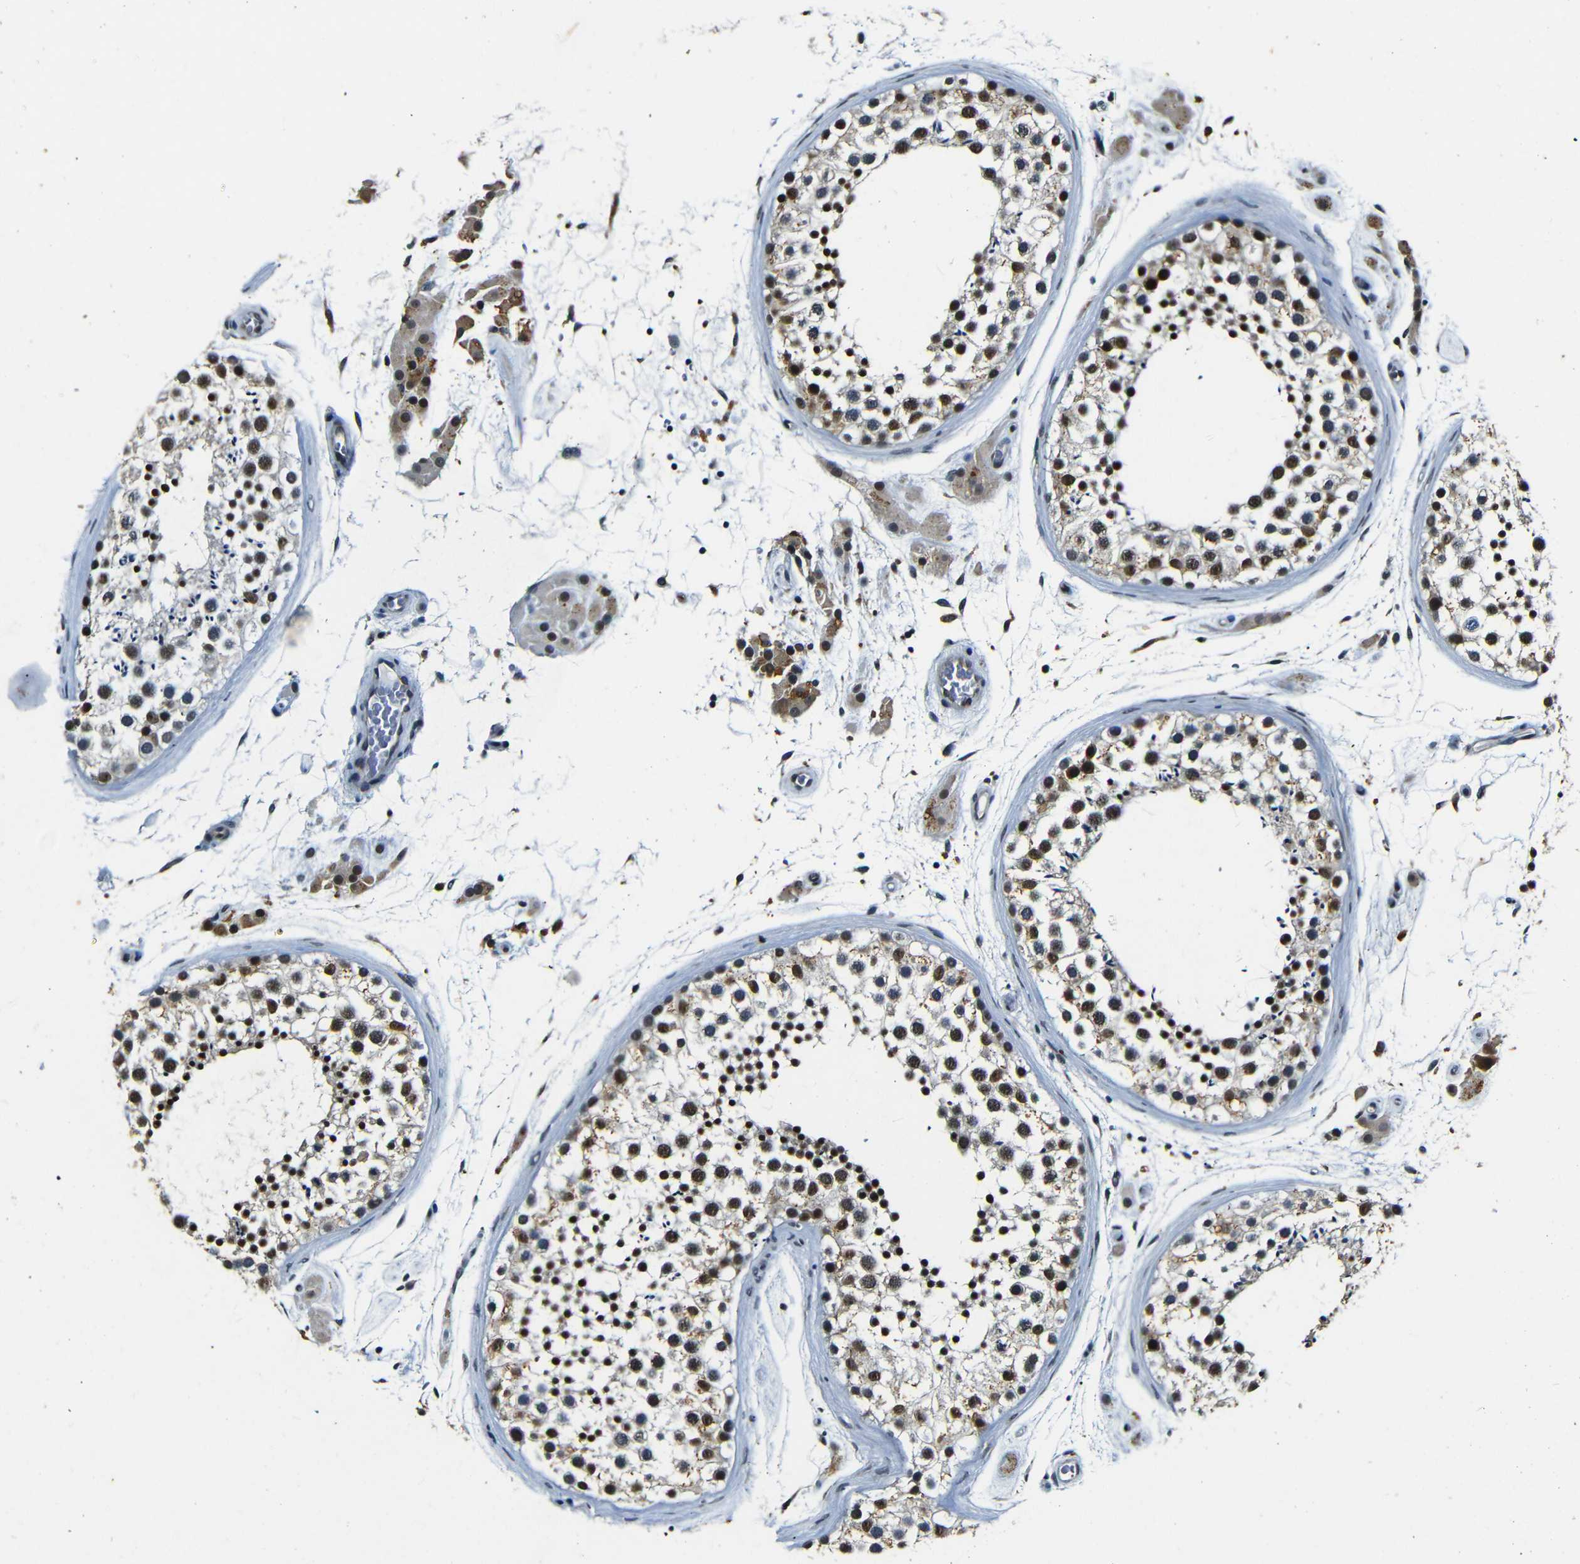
{"staining": {"intensity": "moderate", "quantity": ">75%", "location": "nuclear"}, "tissue": "testis", "cell_type": "Cells in seminiferous ducts", "image_type": "normal", "snomed": [{"axis": "morphology", "description": "Normal tissue, NOS"}, {"axis": "topography", "description": "Testis"}], "caption": "This is an image of IHC staining of unremarkable testis, which shows moderate expression in the nuclear of cells in seminiferous ducts.", "gene": "FOXD4L1", "patient": {"sex": "male", "age": 46}}